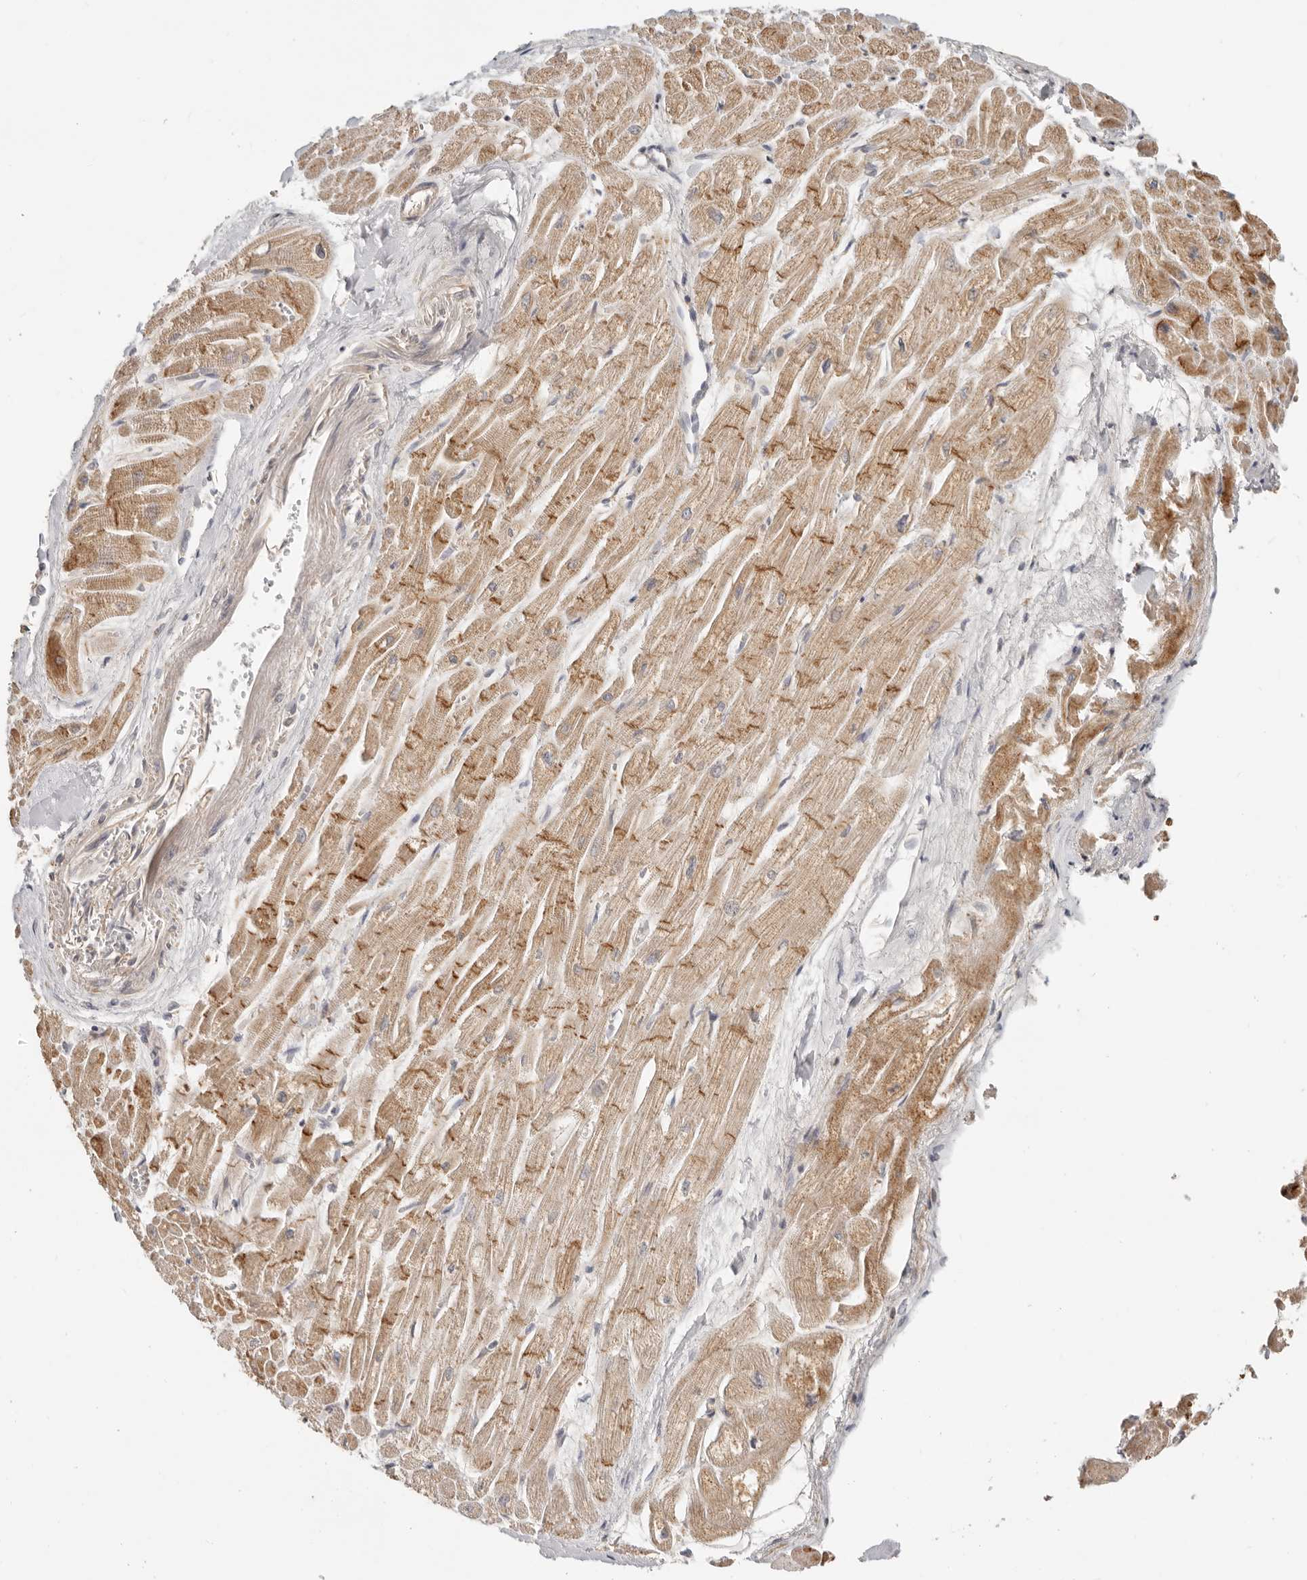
{"staining": {"intensity": "moderate", "quantity": ">75%", "location": "cytoplasmic/membranous"}, "tissue": "heart muscle", "cell_type": "Cardiomyocytes", "image_type": "normal", "snomed": [{"axis": "morphology", "description": "Normal tissue, NOS"}, {"axis": "topography", "description": "Heart"}], "caption": "IHC (DAB) staining of unremarkable heart muscle exhibits moderate cytoplasmic/membranous protein expression in approximately >75% of cardiomyocytes.", "gene": "SPRING1", "patient": {"sex": "male", "age": 54}}